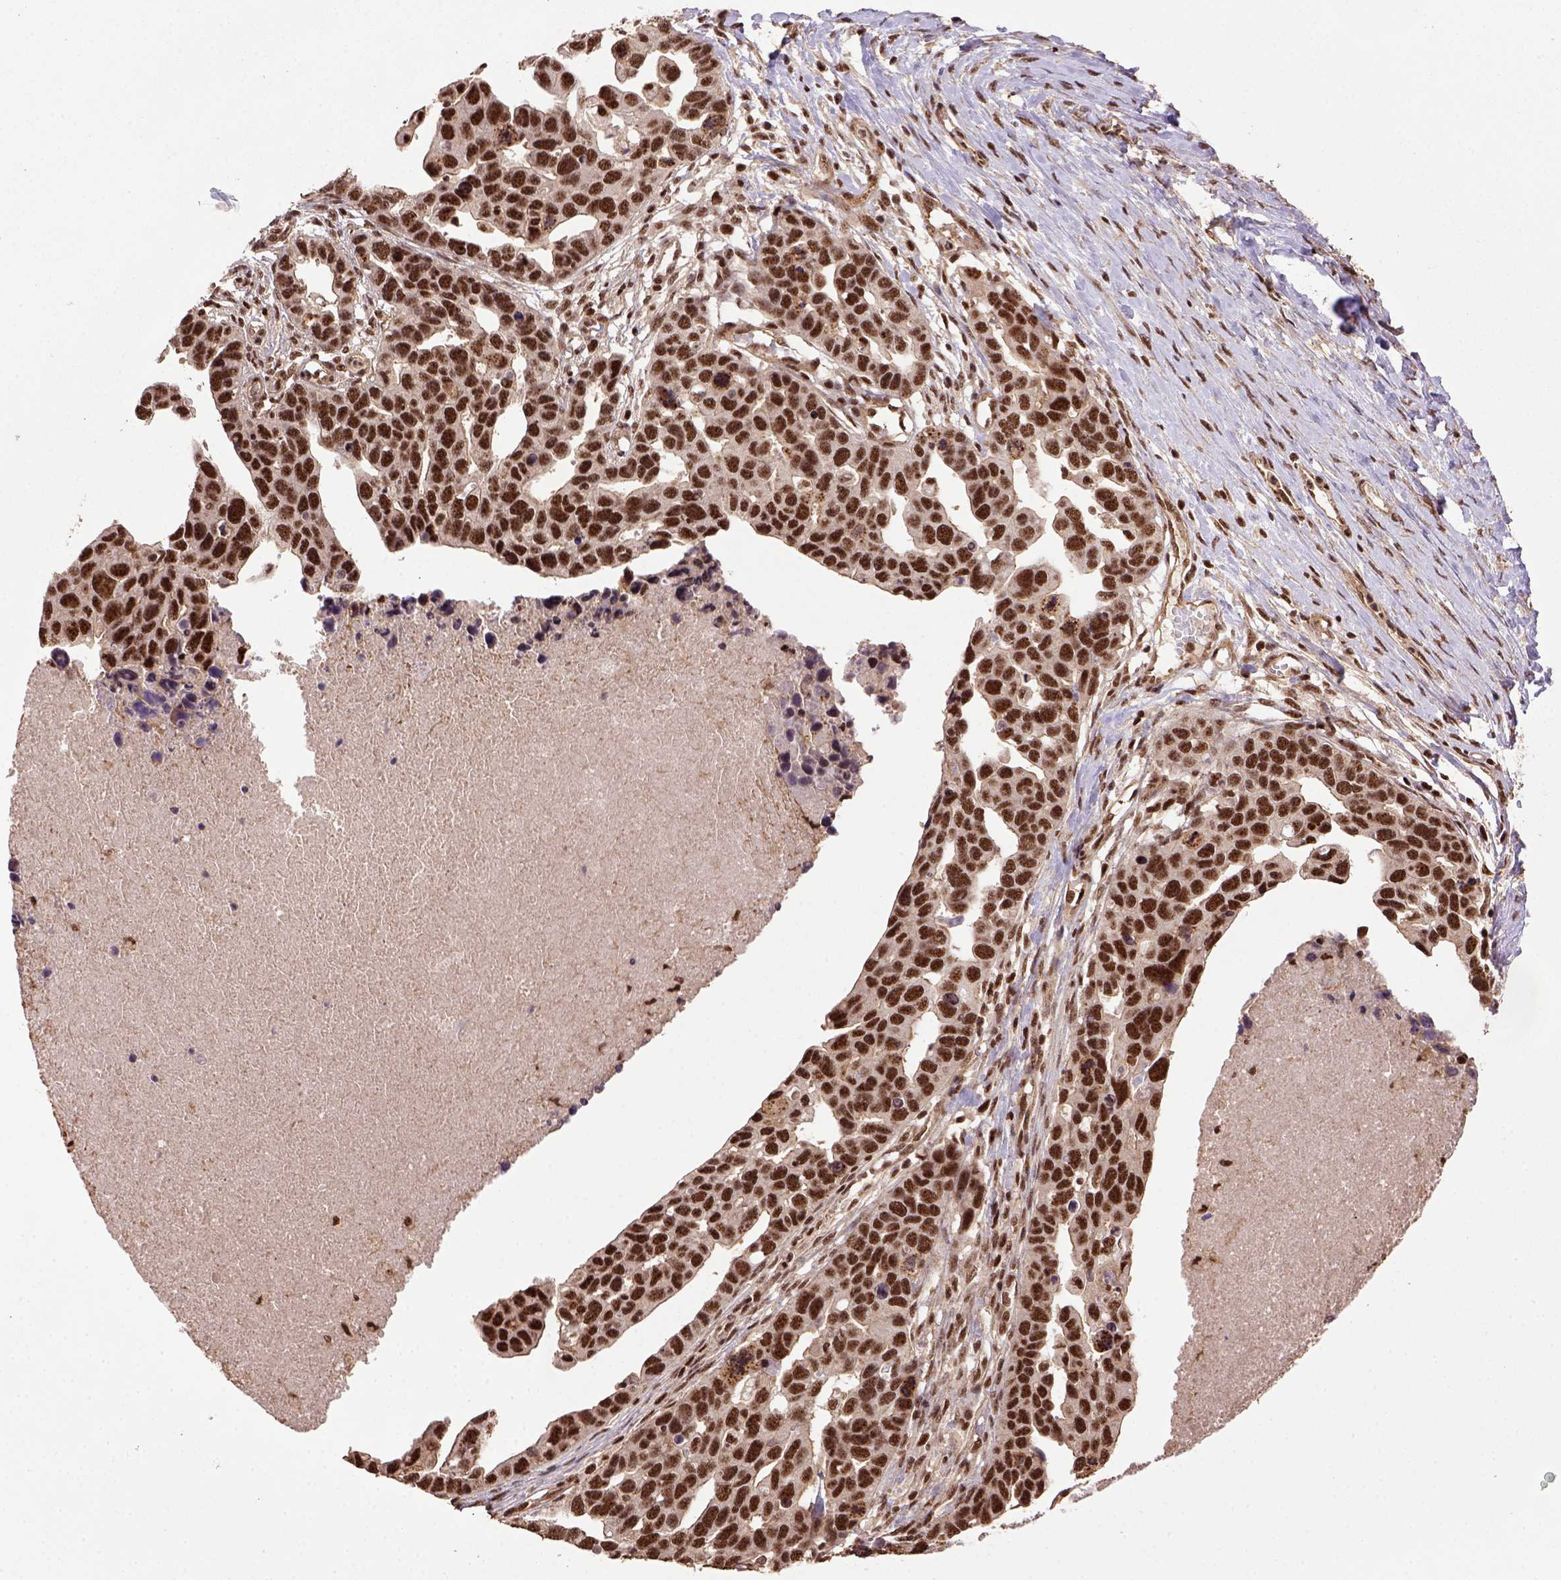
{"staining": {"intensity": "strong", "quantity": ">75%", "location": "nuclear"}, "tissue": "ovarian cancer", "cell_type": "Tumor cells", "image_type": "cancer", "snomed": [{"axis": "morphology", "description": "Cystadenocarcinoma, serous, NOS"}, {"axis": "topography", "description": "Ovary"}], "caption": "Ovarian serous cystadenocarcinoma was stained to show a protein in brown. There is high levels of strong nuclear positivity in approximately >75% of tumor cells. The staining was performed using DAB (3,3'-diaminobenzidine) to visualize the protein expression in brown, while the nuclei were stained in blue with hematoxylin (Magnification: 20x).", "gene": "PPIG", "patient": {"sex": "female", "age": 54}}